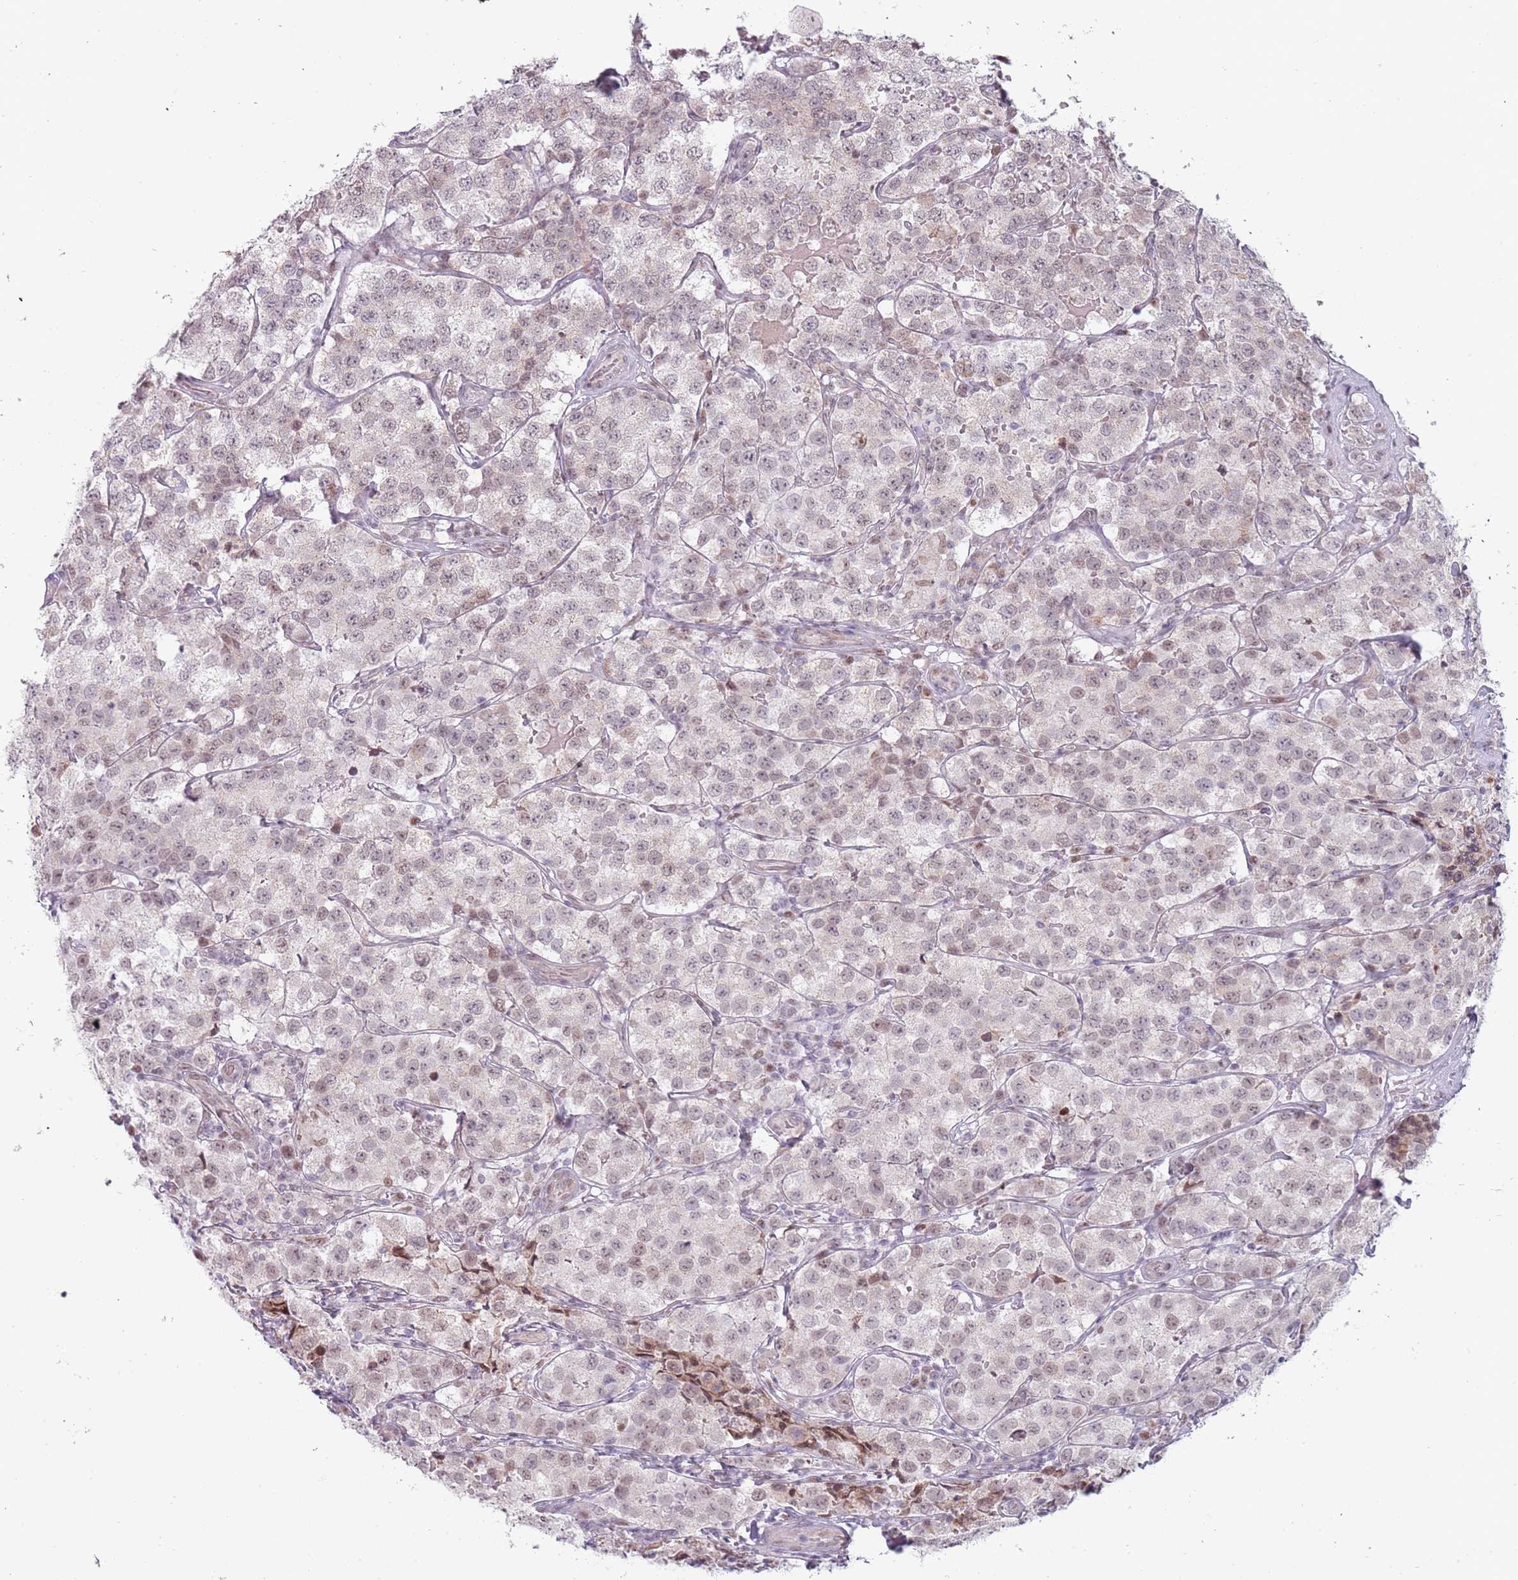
{"staining": {"intensity": "weak", "quantity": "25%-75%", "location": "nuclear"}, "tissue": "testis cancer", "cell_type": "Tumor cells", "image_type": "cancer", "snomed": [{"axis": "morphology", "description": "Seminoma, NOS"}, {"axis": "topography", "description": "Testis"}], "caption": "High-magnification brightfield microscopy of testis seminoma stained with DAB (brown) and counterstained with hematoxylin (blue). tumor cells exhibit weak nuclear expression is seen in about25%-75% of cells.", "gene": "REXO4", "patient": {"sex": "male", "age": 34}}